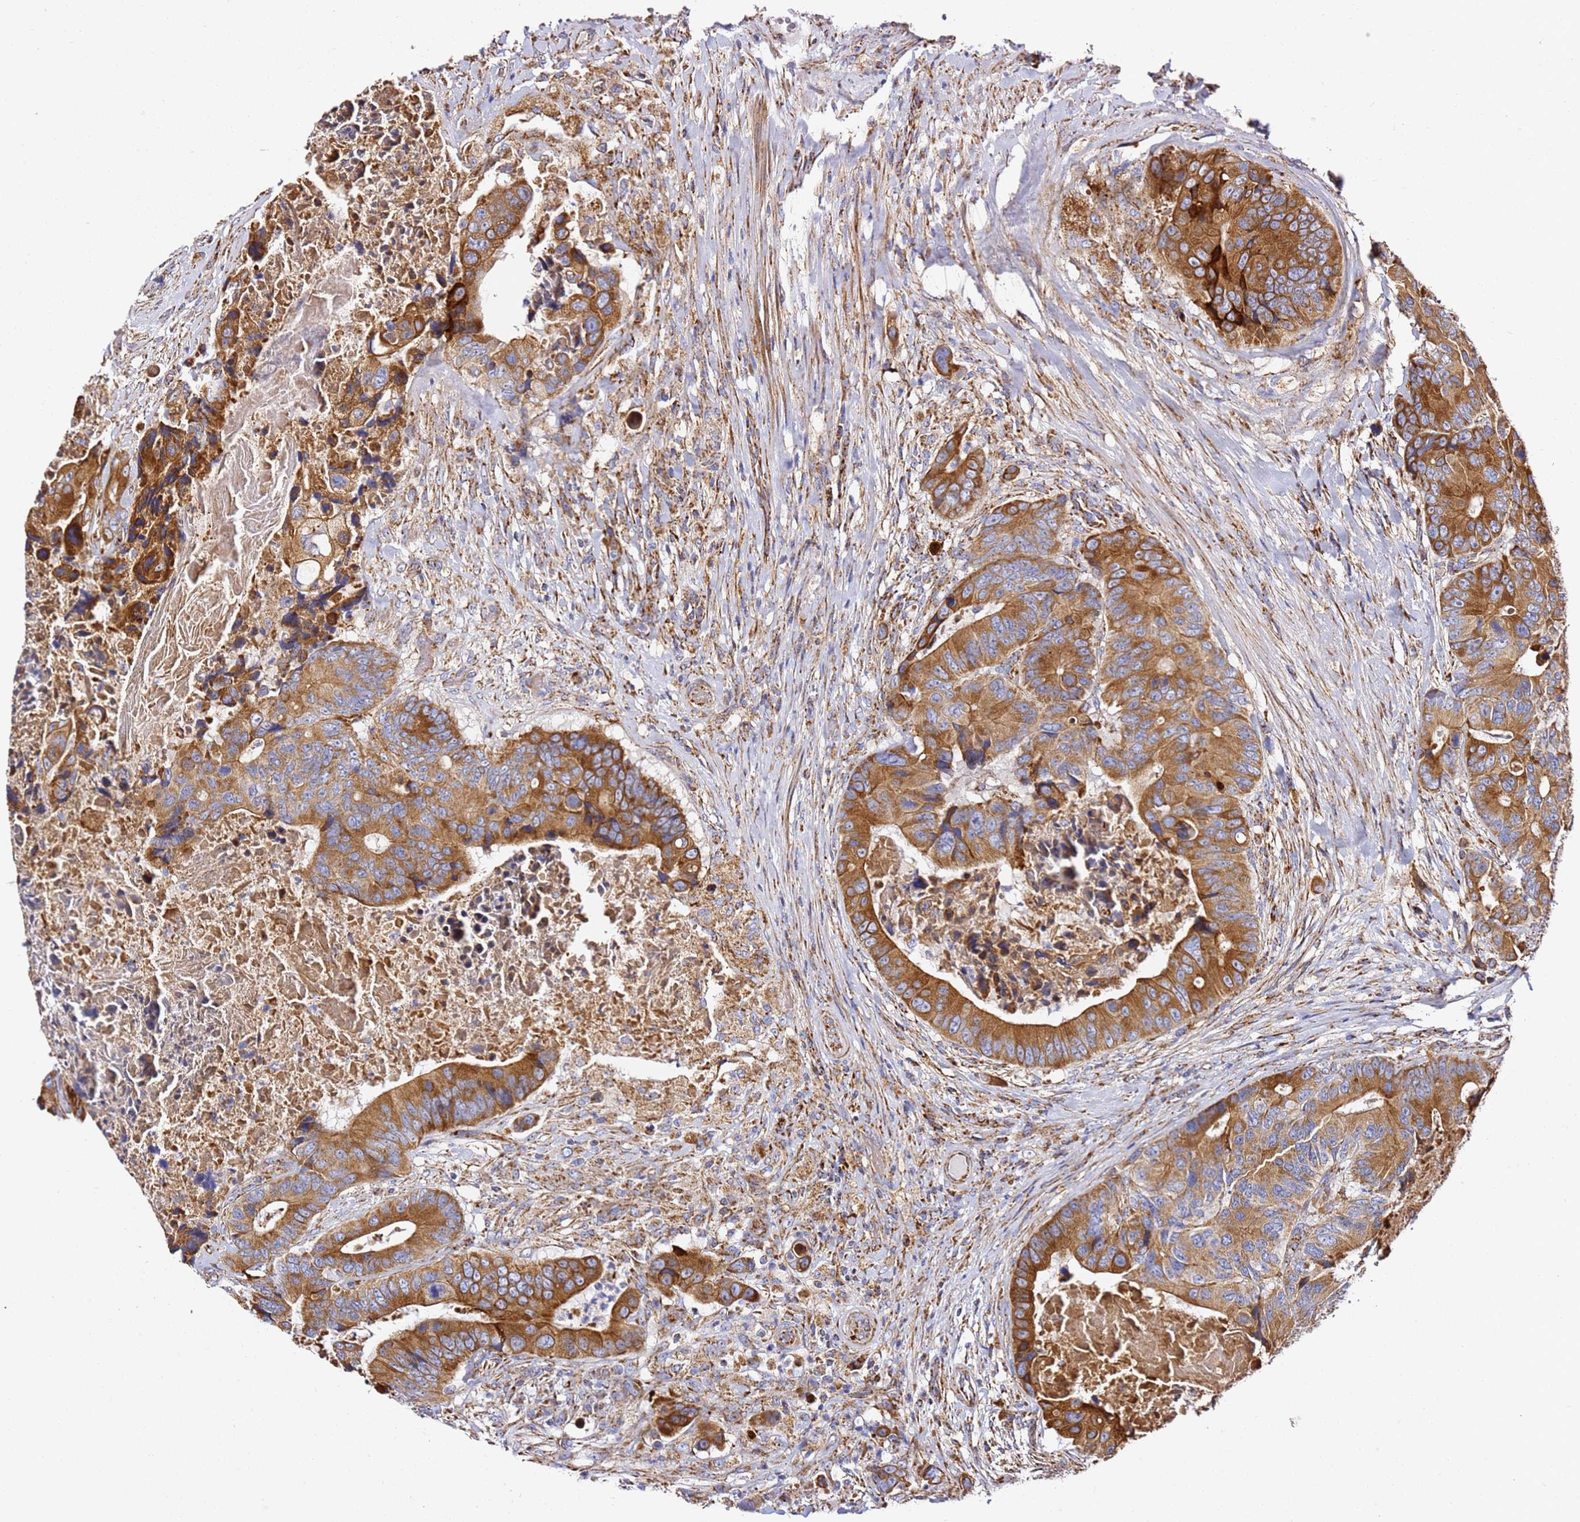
{"staining": {"intensity": "strong", "quantity": ">75%", "location": "cytoplasmic/membranous"}, "tissue": "colorectal cancer", "cell_type": "Tumor cells", "image_type": "cancer", "snomed": [{"axis": "morphology", "description": "Adenocarcinoma, NOS"}, {"axis": "topography", "description": "Colon"}], "caption": "Immunohistochemistry (DAB) staining of colorectal cancer (adenocarcinoma) shows strong cytoplasmic/membranous protein positivity in approximately >75% of tumor cells.", "gene": "NDUFA3", "patient": {"sex": "male", "age": 84}}